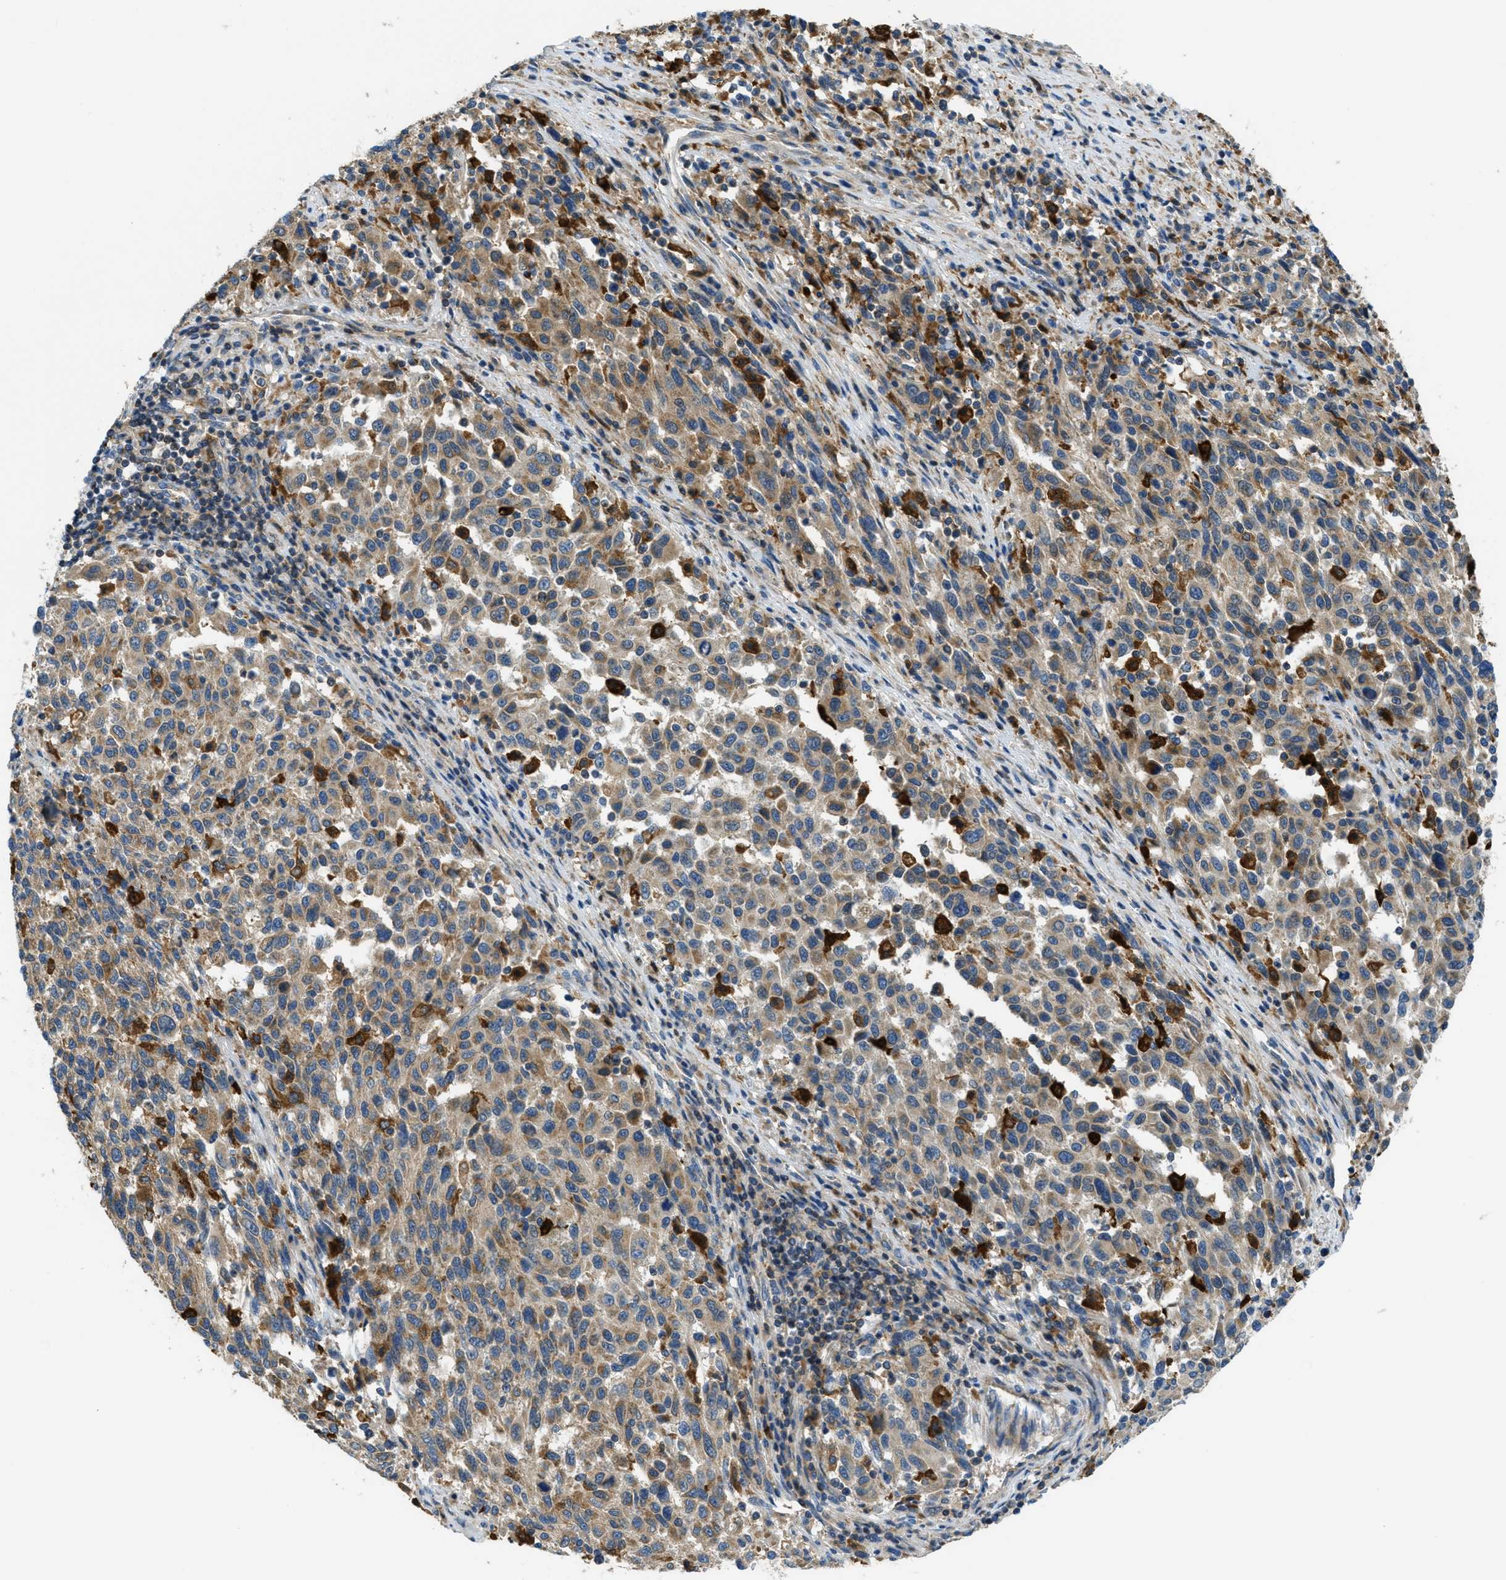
{"staining": {"intensity": "moderate", "quantity": "25%-75%", "location": "cytoplasmic/membranous"}, "tissue": "melanoma", "cell_type": "Tumor cells", "image_type": "cancer", "snomed": [{"axis": "morphology", "description": "Malignant melanoma, Metastatic site"}, {"axis": "topography", "description": "Lymph node"}], "caption": "Melanoma tissue demonstrates moderate cytoplasmic/membranous positivity in approximately 25%-75% of tumor cells, visualized by immunohistochemistry. Using DAB (brown) and hematoxylin (blue) stains, captured at high magnification using brightfield microscopy.", "gene": "RFFL", "patient": {"sex": "male", "age": 61}}